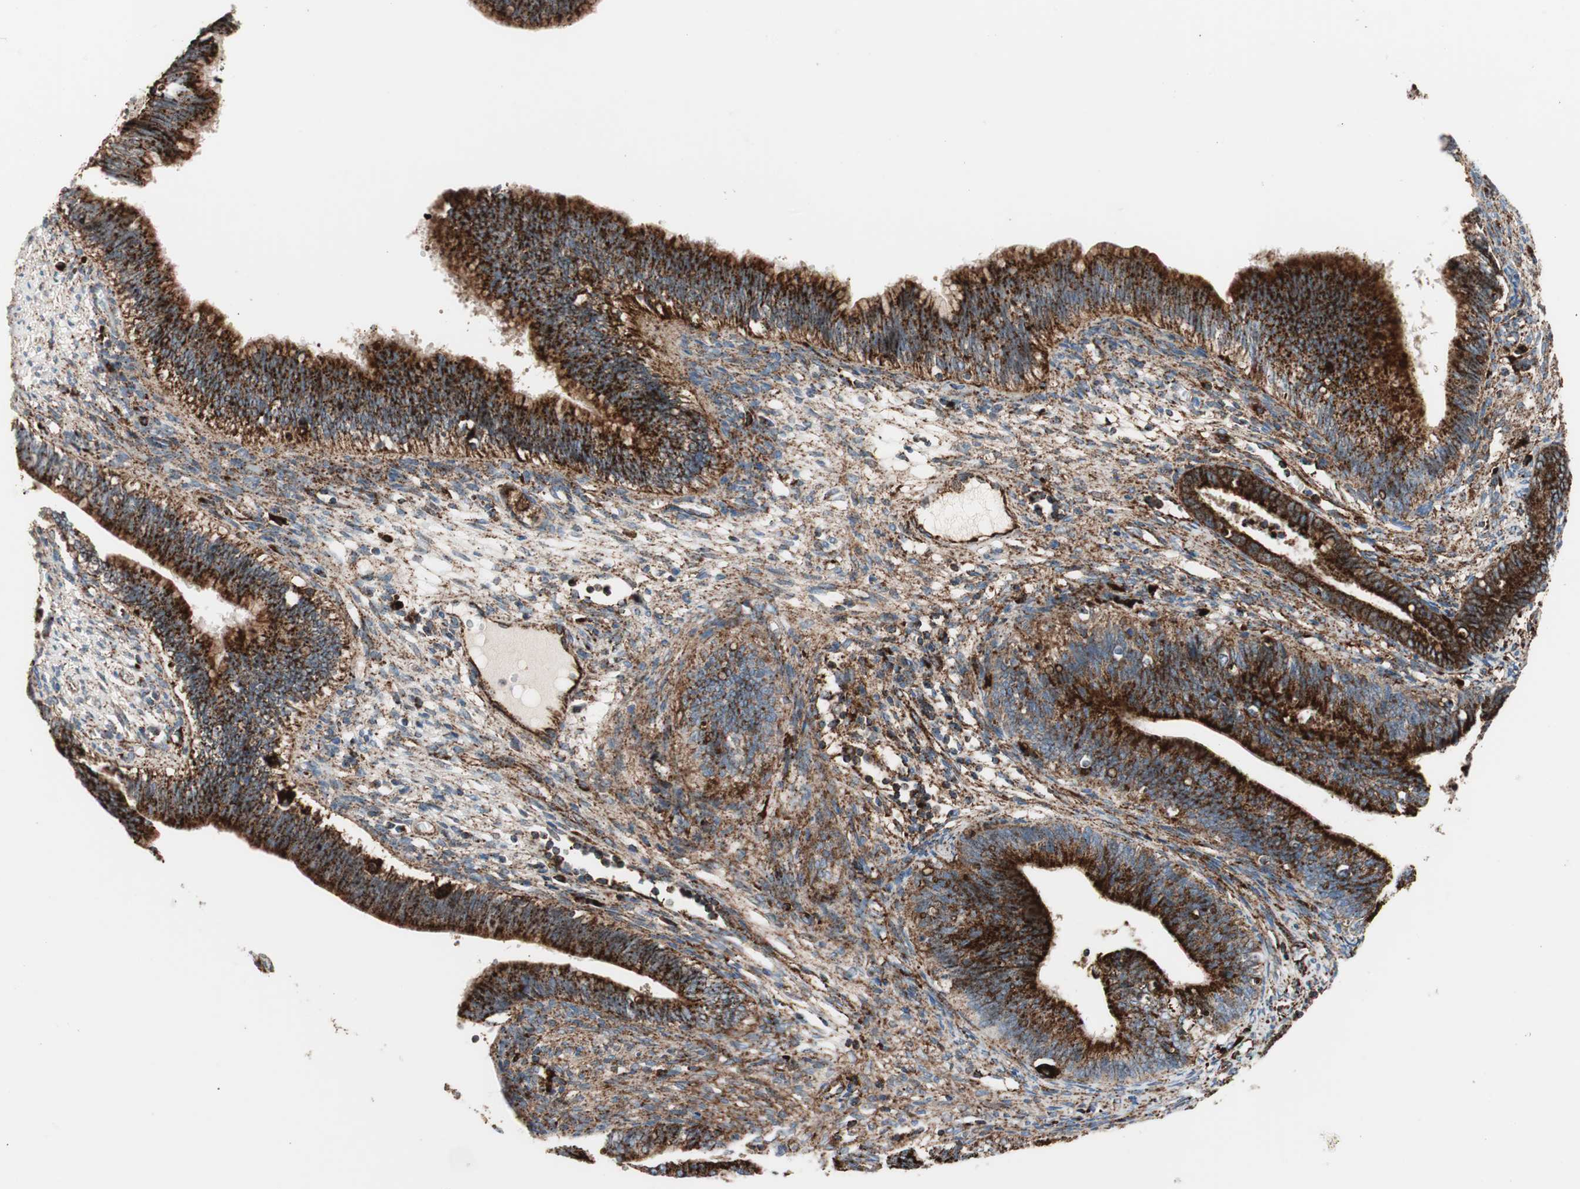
{"staining": {"intensity": "strong", "quantity": ">75%", "location": "cytoplasmic/membranous"}, "tissue": "cervical cancer", "cell_type": "Tumor cells", "image_type": "cancer", "snomed": [{"axis": "morphology", "description": "Adenocarcinoma, NOS"}, {"axis": "topography", "description": "Cervix"}], "caption": "About >75% of tumor cells in human adenocarcinoma (cervical) demonstrate strong cytoplasmic/membranous protein expression as visualized by brown immunohistochemical staining.", "gene": "LAMP1", "patient": {"sex": "female", "age": 44}}